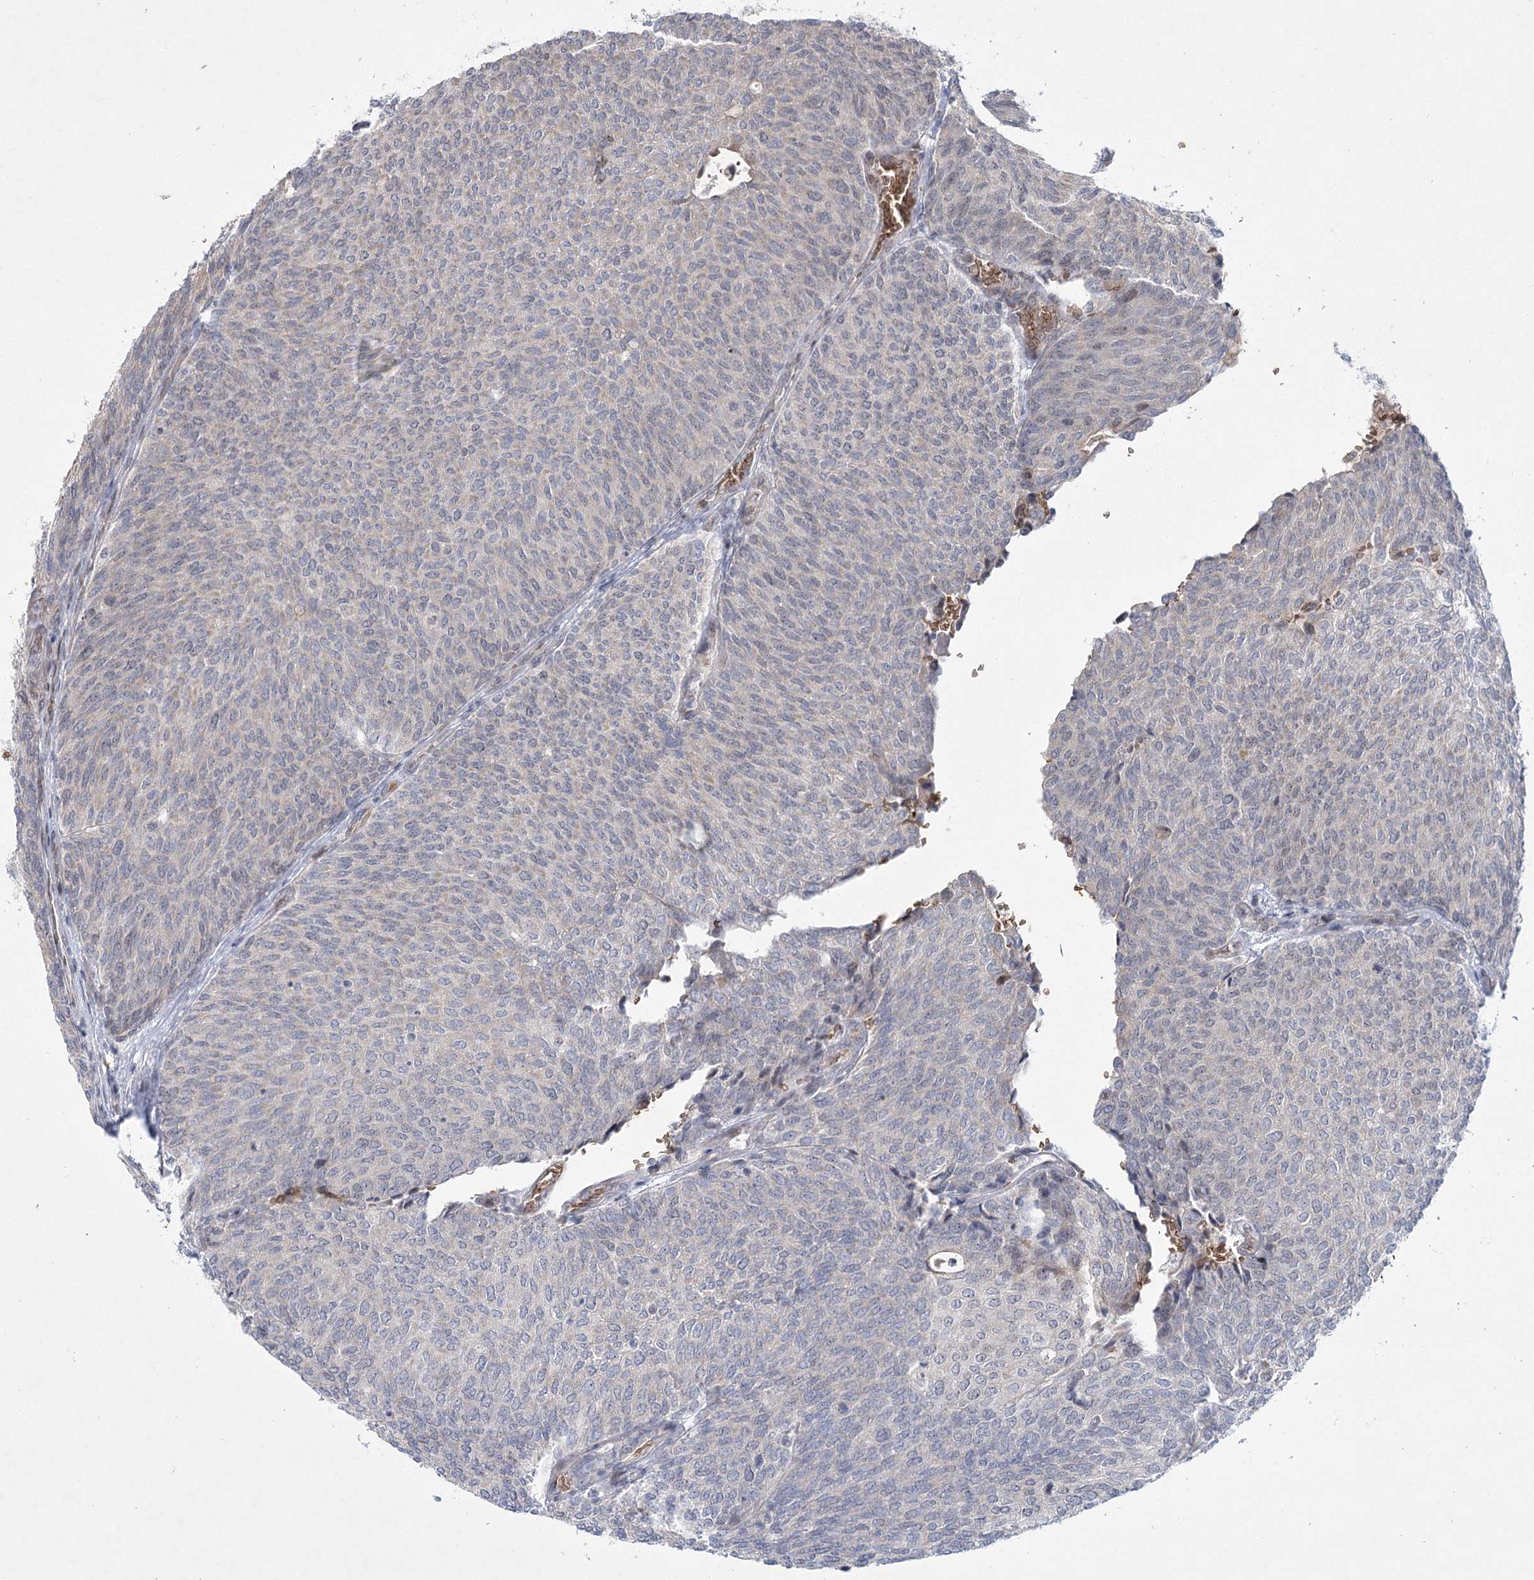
{"staining": {"intensity": "weak", "quantity": "<25%", "location": "nuclear"}, "tissue": "urothelial cancer", "cell_type": "Tumor cells", "image_type": "cancer", "snomed": [{"axis": "morphology", "description": "Urothelial carcinoma, Low grade"}, {"axis": "topography", "description": "Urinary bladder"}], "caption": "Image shows no significant protein positivity in tumor cells of urothelial cancer. Nuclei are stained in blue.", "gene": "NSMCE4A", "patient": {"sex": "female", "age": 79}}